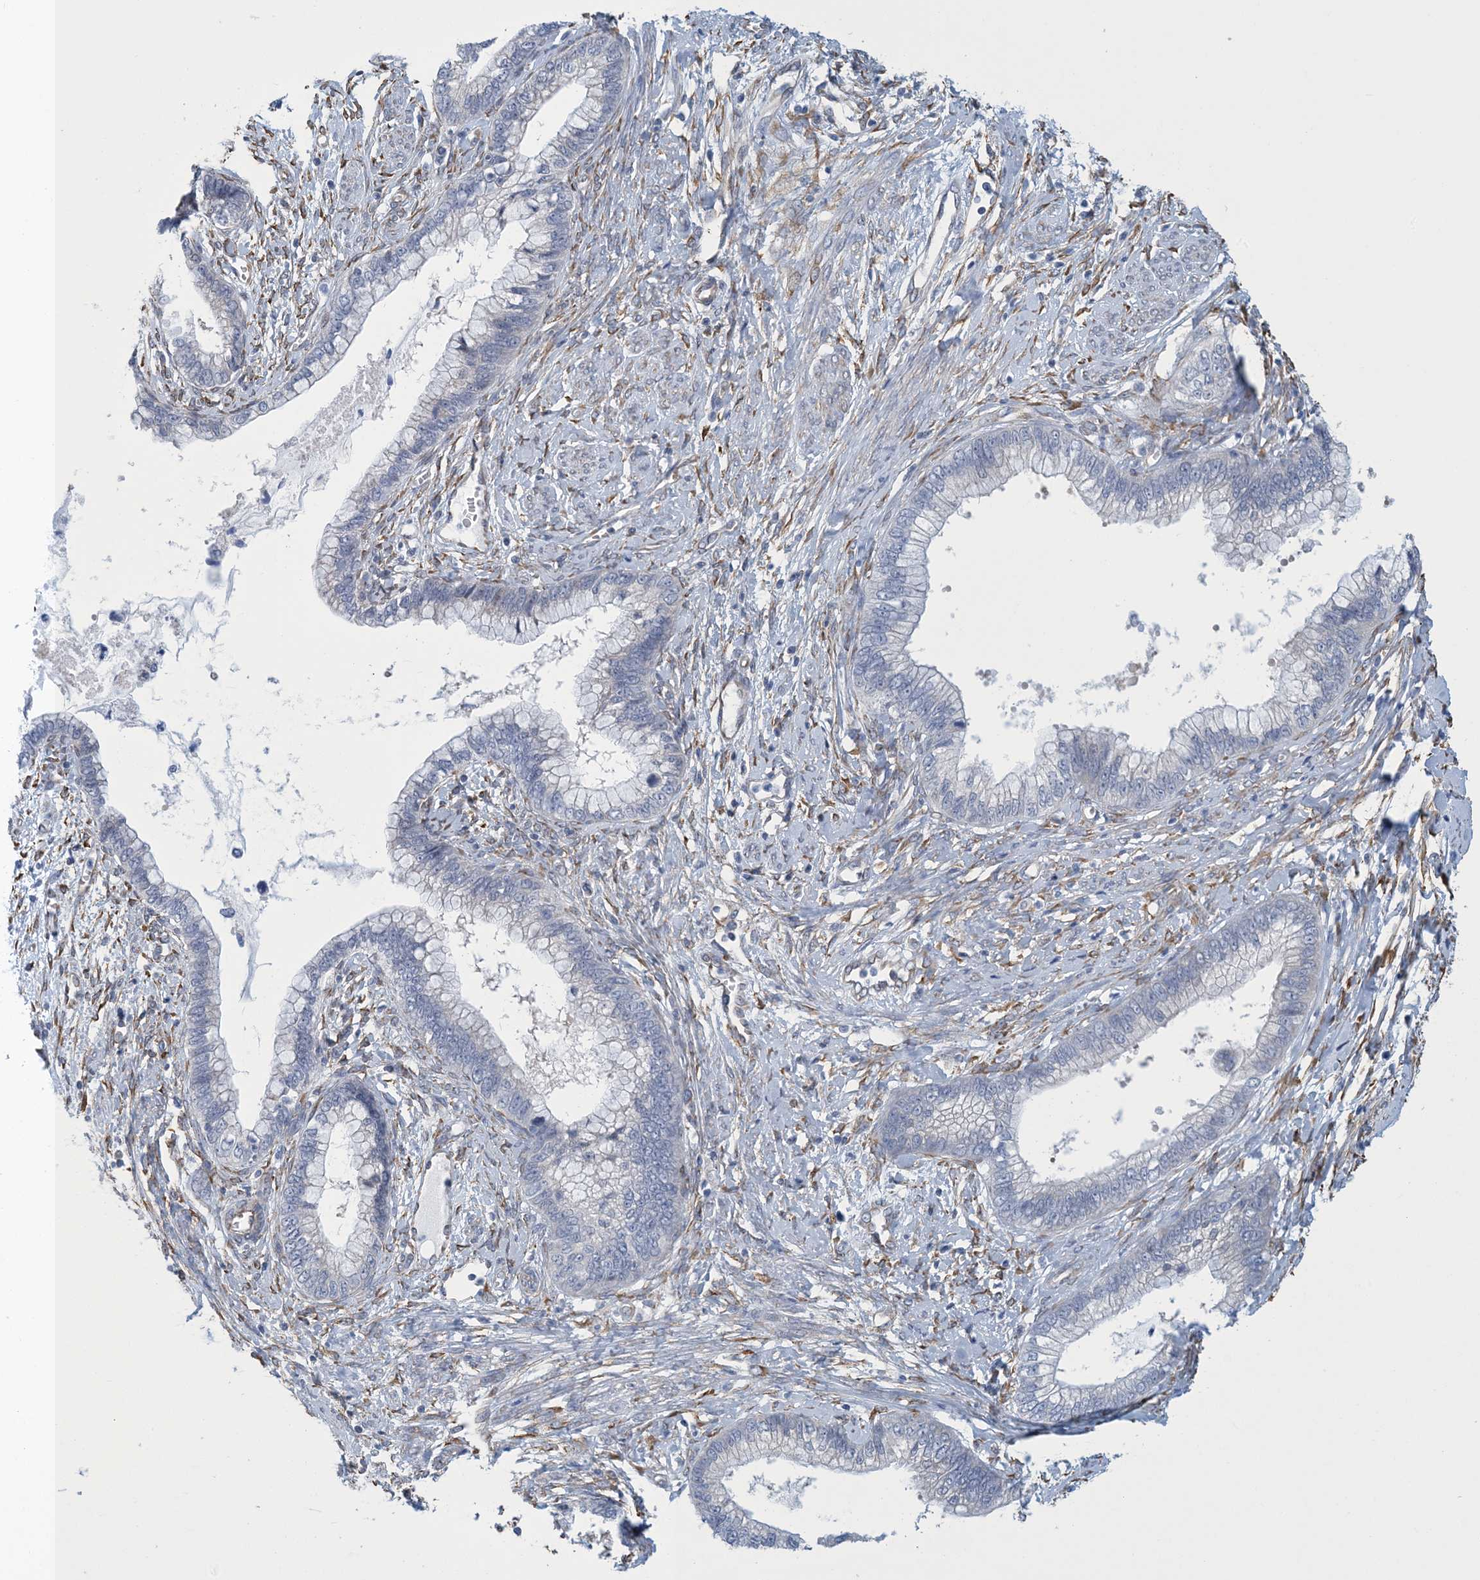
{"staining": {"intensity": "negative", "quantity": "none", "location": "none"}, "tissue": "cervical cancer", "cell_type": "Tumor cells", "image_type": "cancer", "snomed": [{"axis": "morphology", "description": "Adenocarcinoma, NOS"}, {"axis": "topography", "description": "Cervix"}], "caption": "Immunohistochemistry (IHC) of cervical cancer demonstrates no positivity in tumor cells. The staining was performed using DAB to visualize the protein expression in brown, while the nuclei were stained in blue with hematoxylin (Magnification: 20x).", "gene": "CCDC14", "patient": {"sex": "female", "age": 44}}